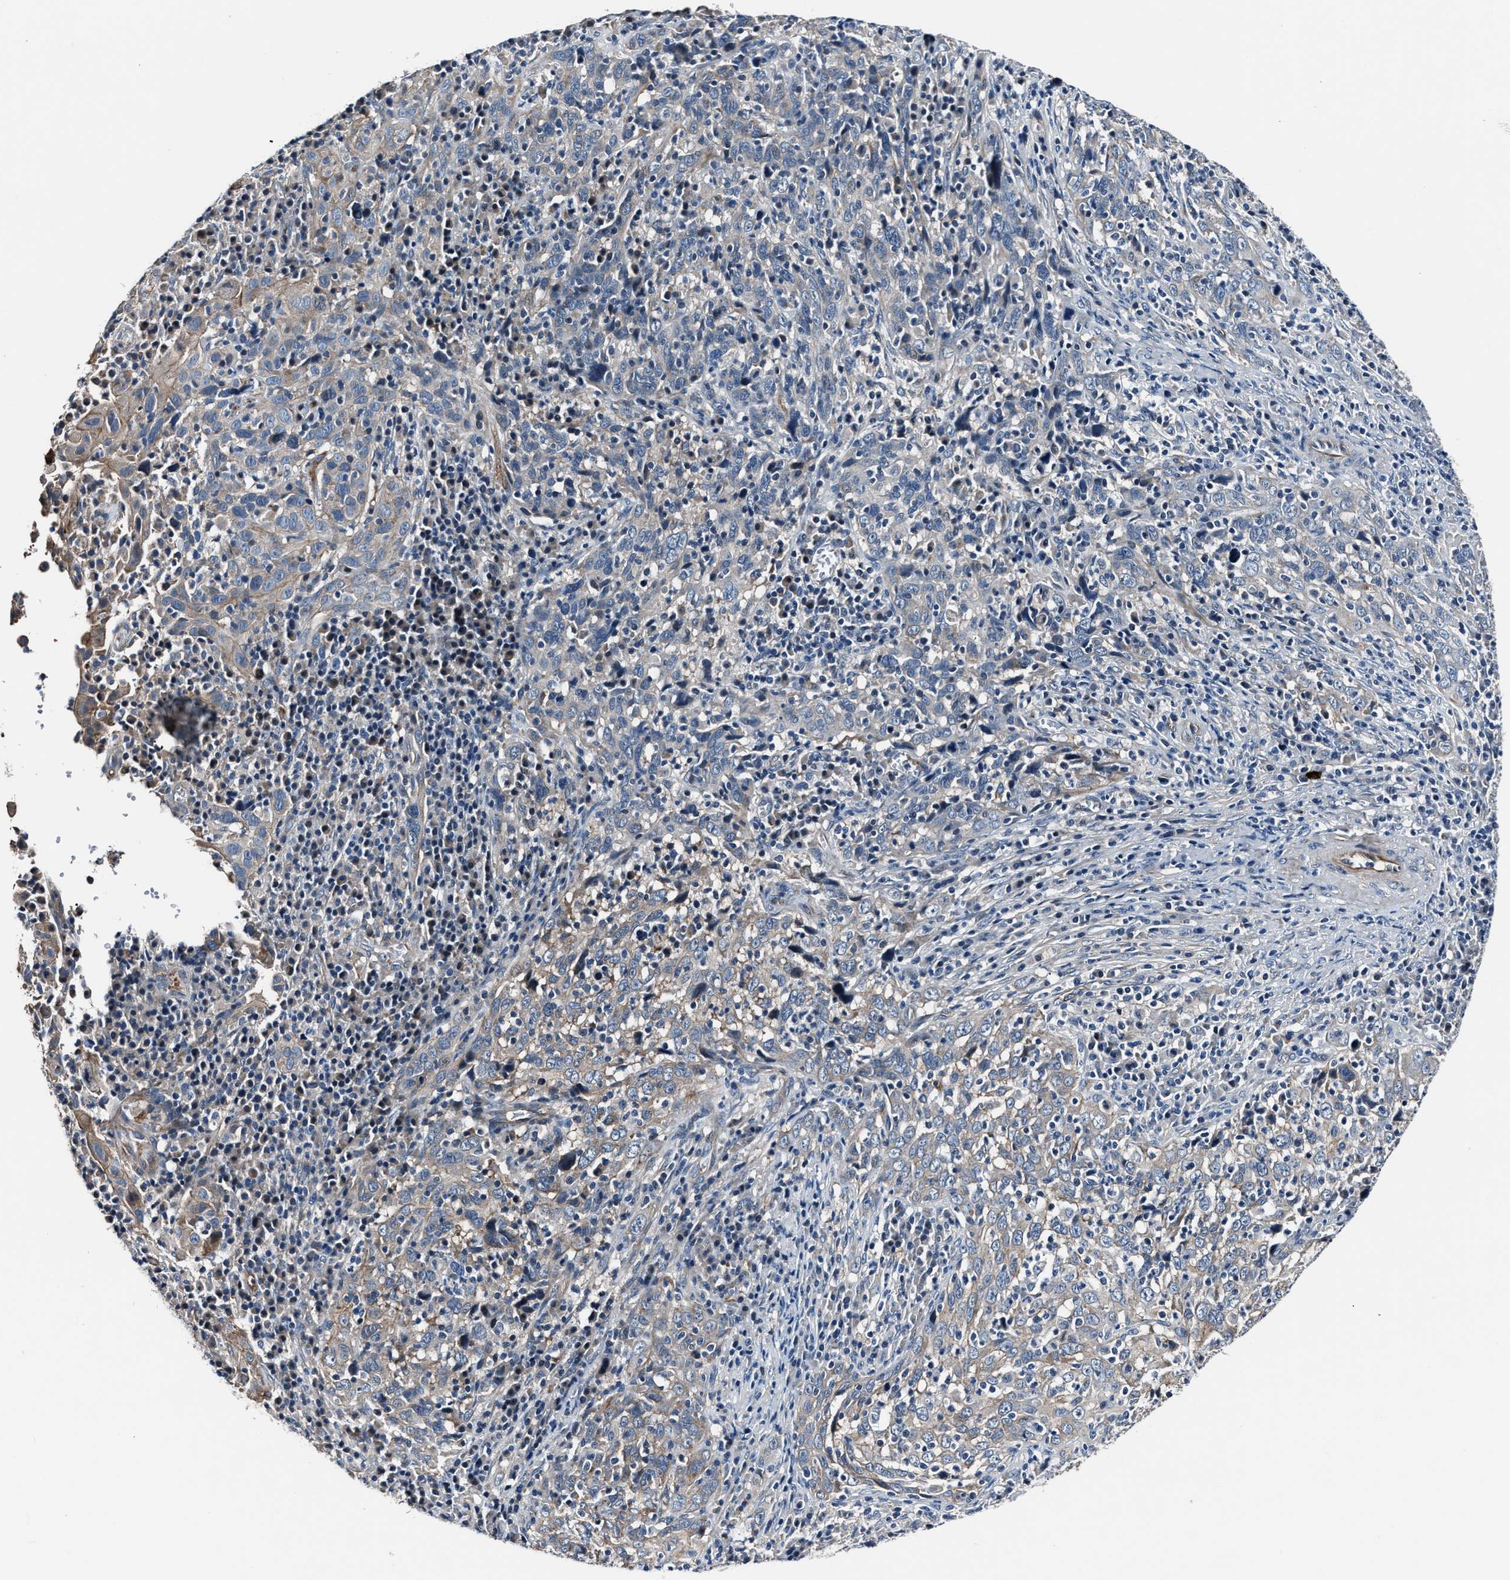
{"staining": {"intensity": "negative", "quantity": "none", "location": "none"}, "tissue": "cervical cancer", "cell_type": "Tumor cells", "image_type": "cancer", "snomed": [{"axis": "morphology", "description": "Squamous cell carcinoma, NOS"}, {"axis": "topography", "description": "Cervix"}], "caption": "Protein analysis of squamous cell carcinoma (cervical) shows no significant positivity in tumor cells.", "gene": "MPDZ", "patient": {"sex": "female", "age": 46}}